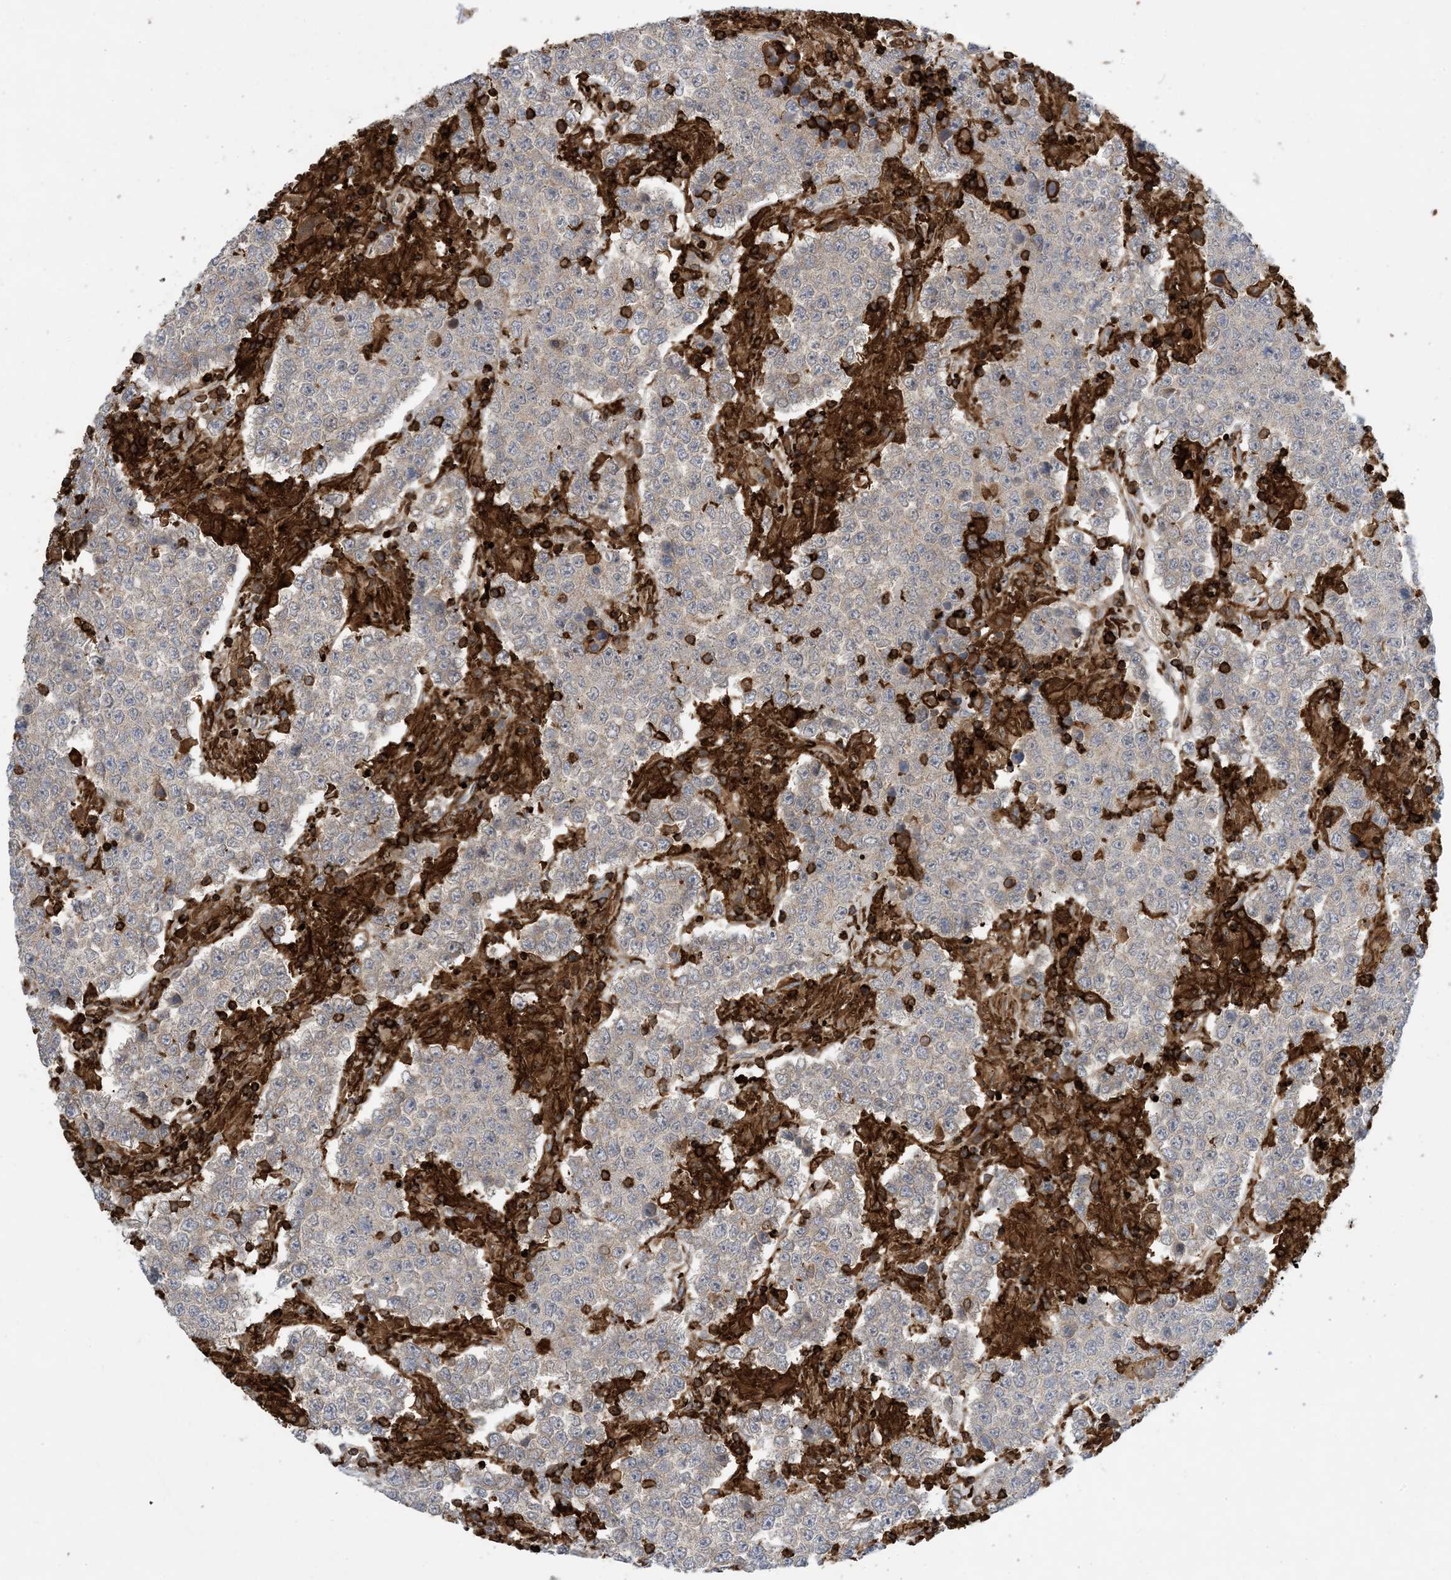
{"staining": {"intensity": "weak", "quantity": "25%-75%", "location": "cytoplasmic/membranous"}, "tissue": "testis cancer", "cell_type": "Tumor cells", "image_type": "cancer", "snomed": [{"axis": "morphology", "description": "Normal tissue, NOS"}, {"axis": "morphology", "description": "Urothelial carcinoma, High grade"}, {"axis": "morphology", "description": "Seminoma, NOS"}, {"axis": "morphology", "description": "Carcinoma, Embryonal, NOS"}, {"axis": "topography", "description": "Urinary bladder"}, {"axis": "topography", "description": "Testis"}], "caption": "Human testis cancer (seminoma) stained for a protein (brown) exhibits weak cytoplasmic/membranous positive expression in about 25%-75% of tumor cells.", "gene": "AK9", "patient": {"sex": "male", "age": 41}}